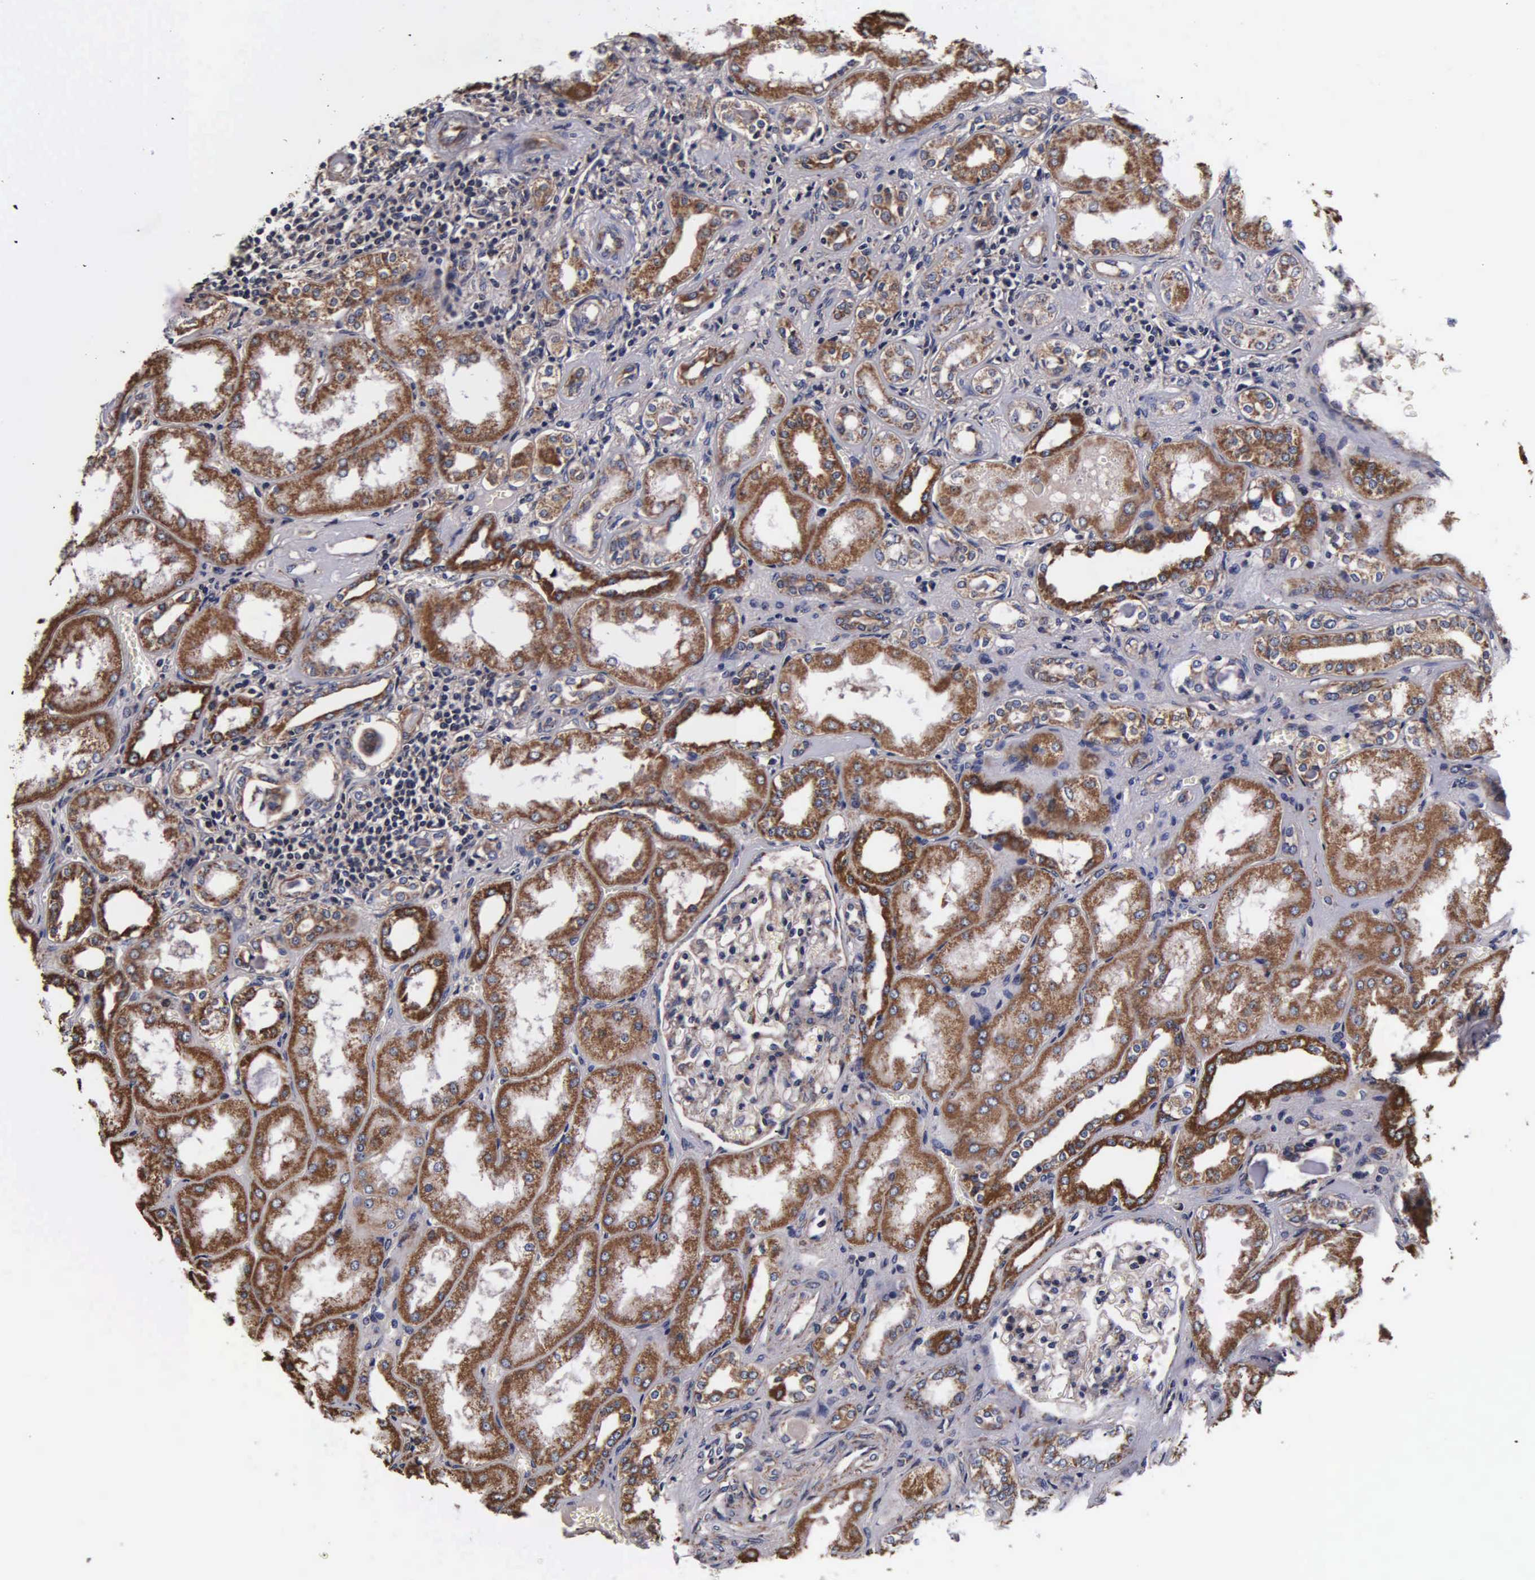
{"staining": {"intensity": "negative", "quantity": "none", "location": "none"}, "tissue": "kidney", "cell_type": "Cells in glomeruli", "image_type": "normal", "snomed": [{"axis": "morphology", "description": "Normal tissue, NOS"}, {"axis": "topography", "description": "Kidney"}], "caption": "Cells in glomeruli show no significant expression in normal kidney. (Brightfield microscopy of DAB (3,3'-diaminobenzidine) IHC at high magnification).", "gene": "PSMA3", "patient": {"sex": "male", "age": 61}}